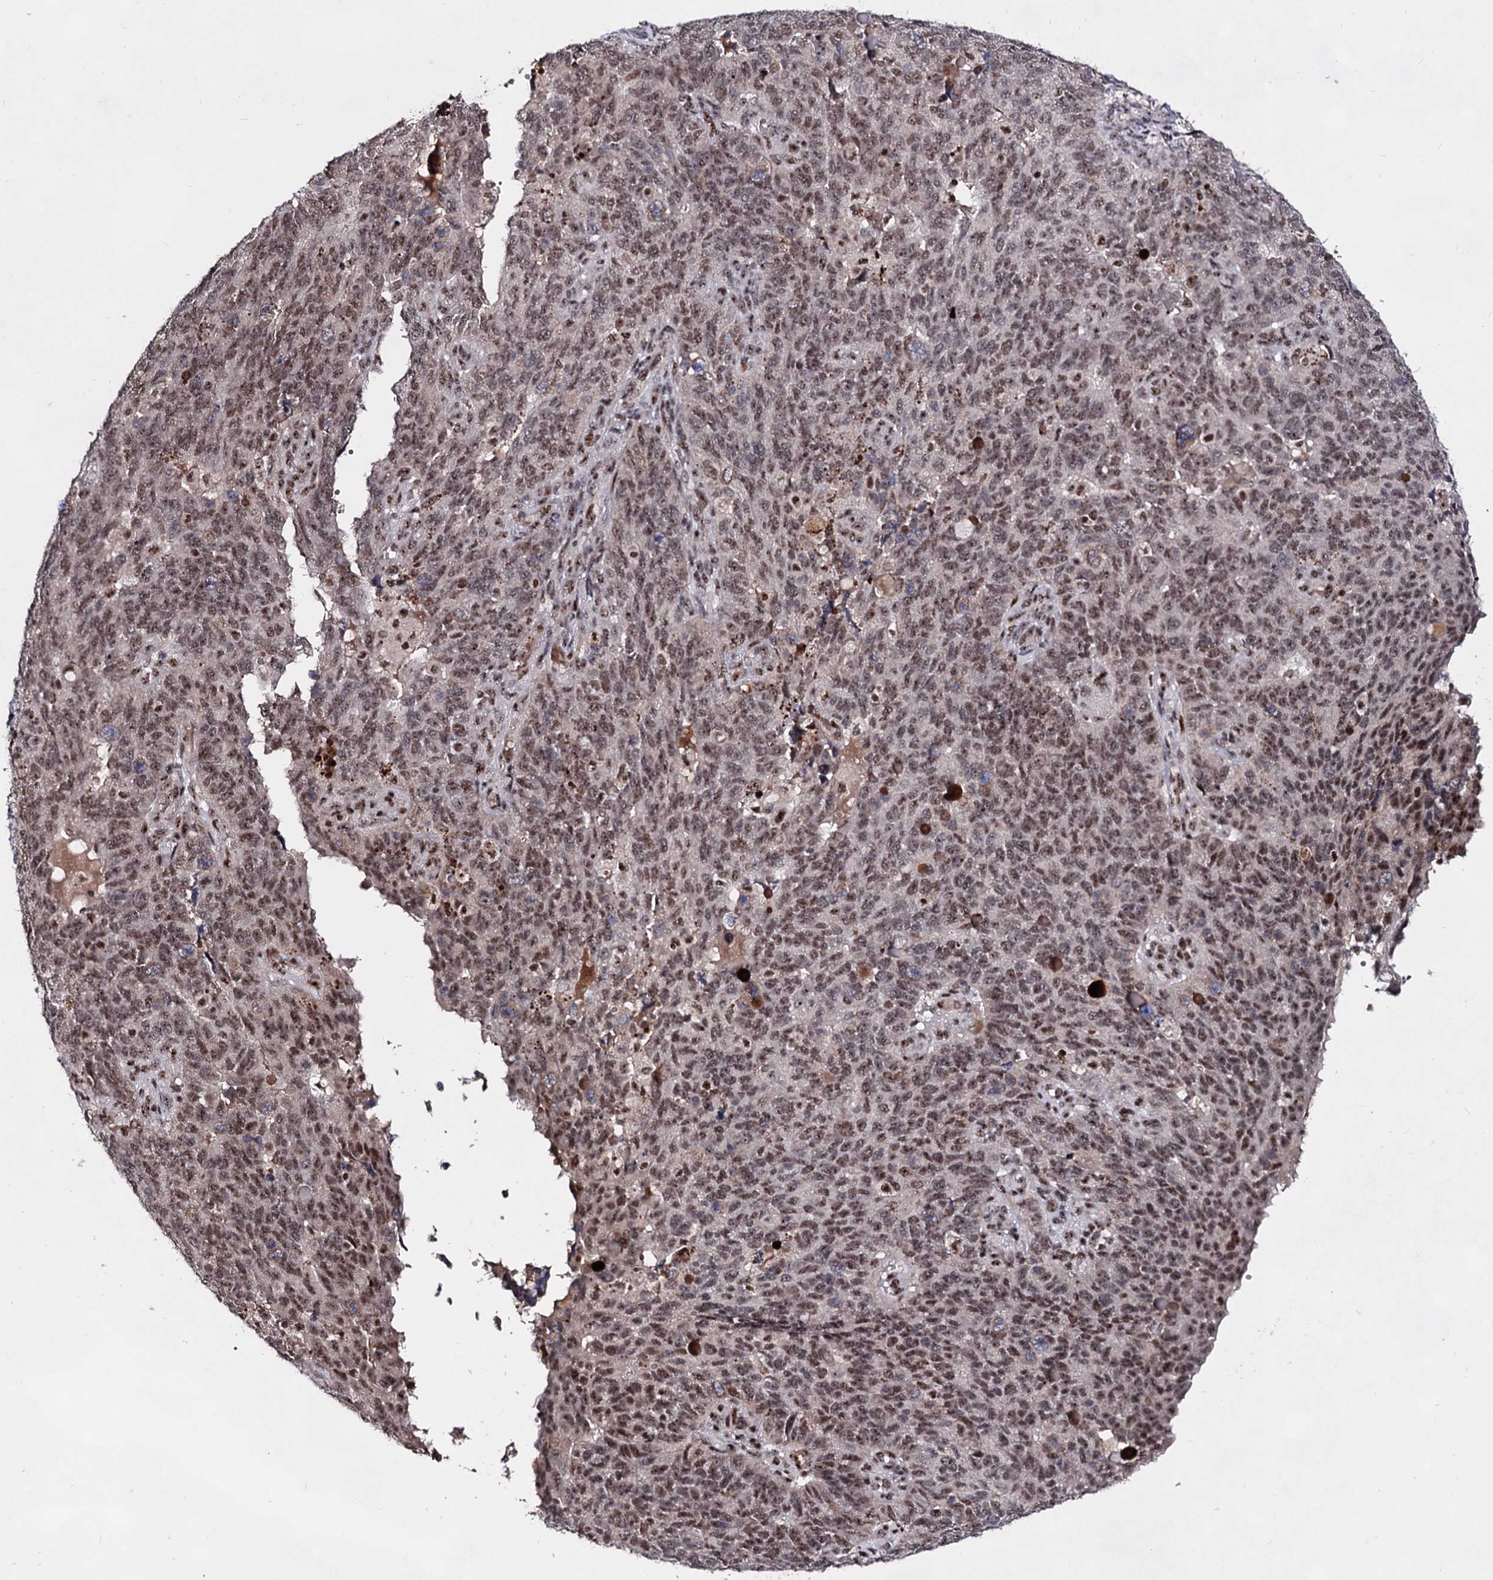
{"staining": {"intensity": "moderate", "quantity": ">75%", "location": "nuclear"}, "tissue": "endometrial cancer", "cell_type": "Tumor cells", "image_type": "cancer", "snomed": [{"axis": "morphology", "description": "Adenocarcinoma, NOS"}, {"axis": "topography", "description": "Endometrium"}], "caption": "Immunohistochemistry (IHC) (DAB) staining of human endometrial adenocarcinoma reveals moderate nuclear protein staining in approximately >75% of tumor cells.", "gene": "EXOSC10", "patient": {"sex": "female", "age": 66}}